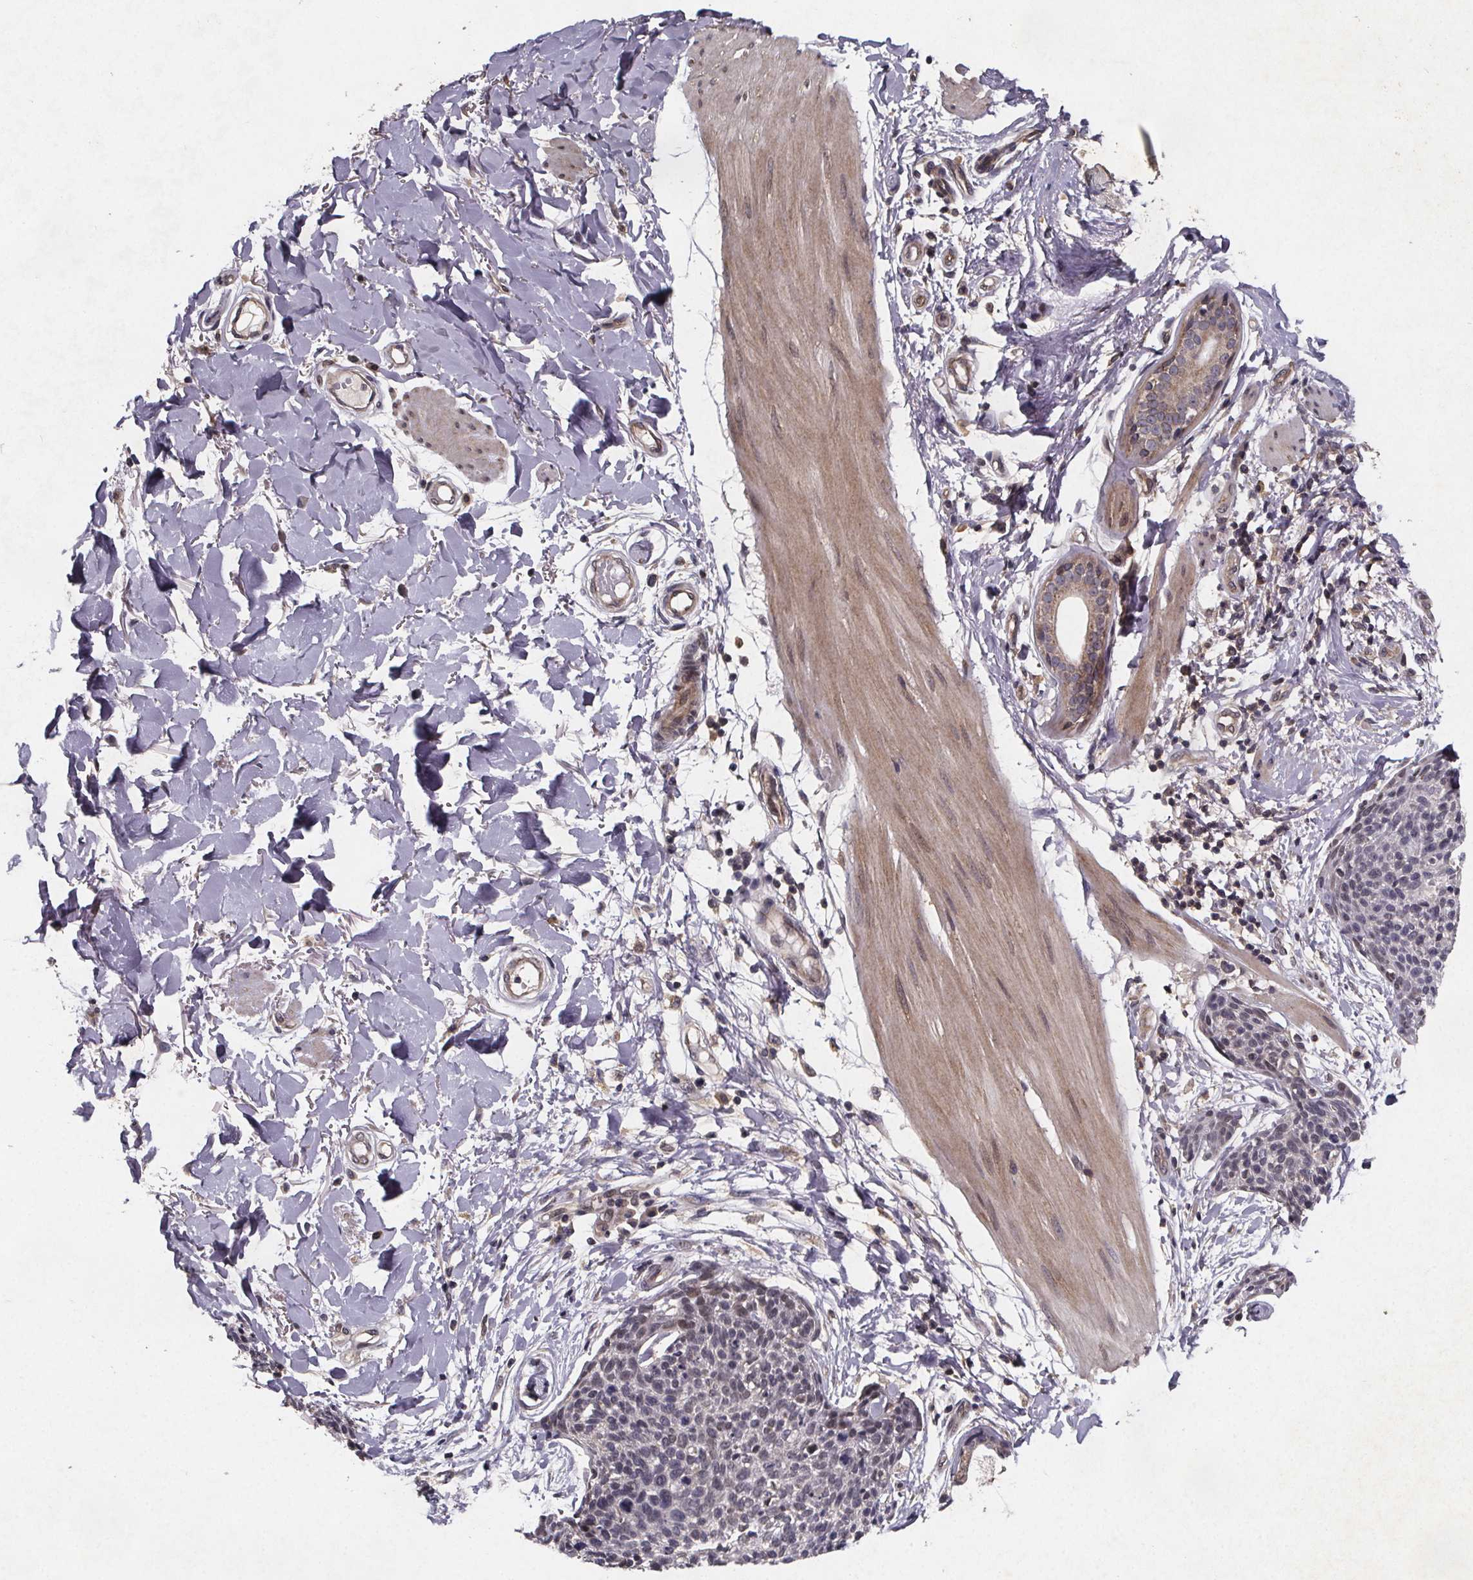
{"staining": {"intensity": "negative", "quantity": "none", "location": "none"}, "tissue": "skin cancer", "cell_type": "Tumor cells", "image_type": "cancer", "snomed": [{"axis": "morphology", "description": "Squamous cell carcinoma, NOS"}, {"axis": "topography", "description": "Skin"}, {"axis": "topography", "description": "Vulva"}], "caption": "Protein analysis of skin cancer (squamous cell carcinoma) reveals no significant positivity in tumor cells. Nuclei are stained in blue.", "gene": "PIERCE2", "patient": {"sex": "female", "age": 75}}